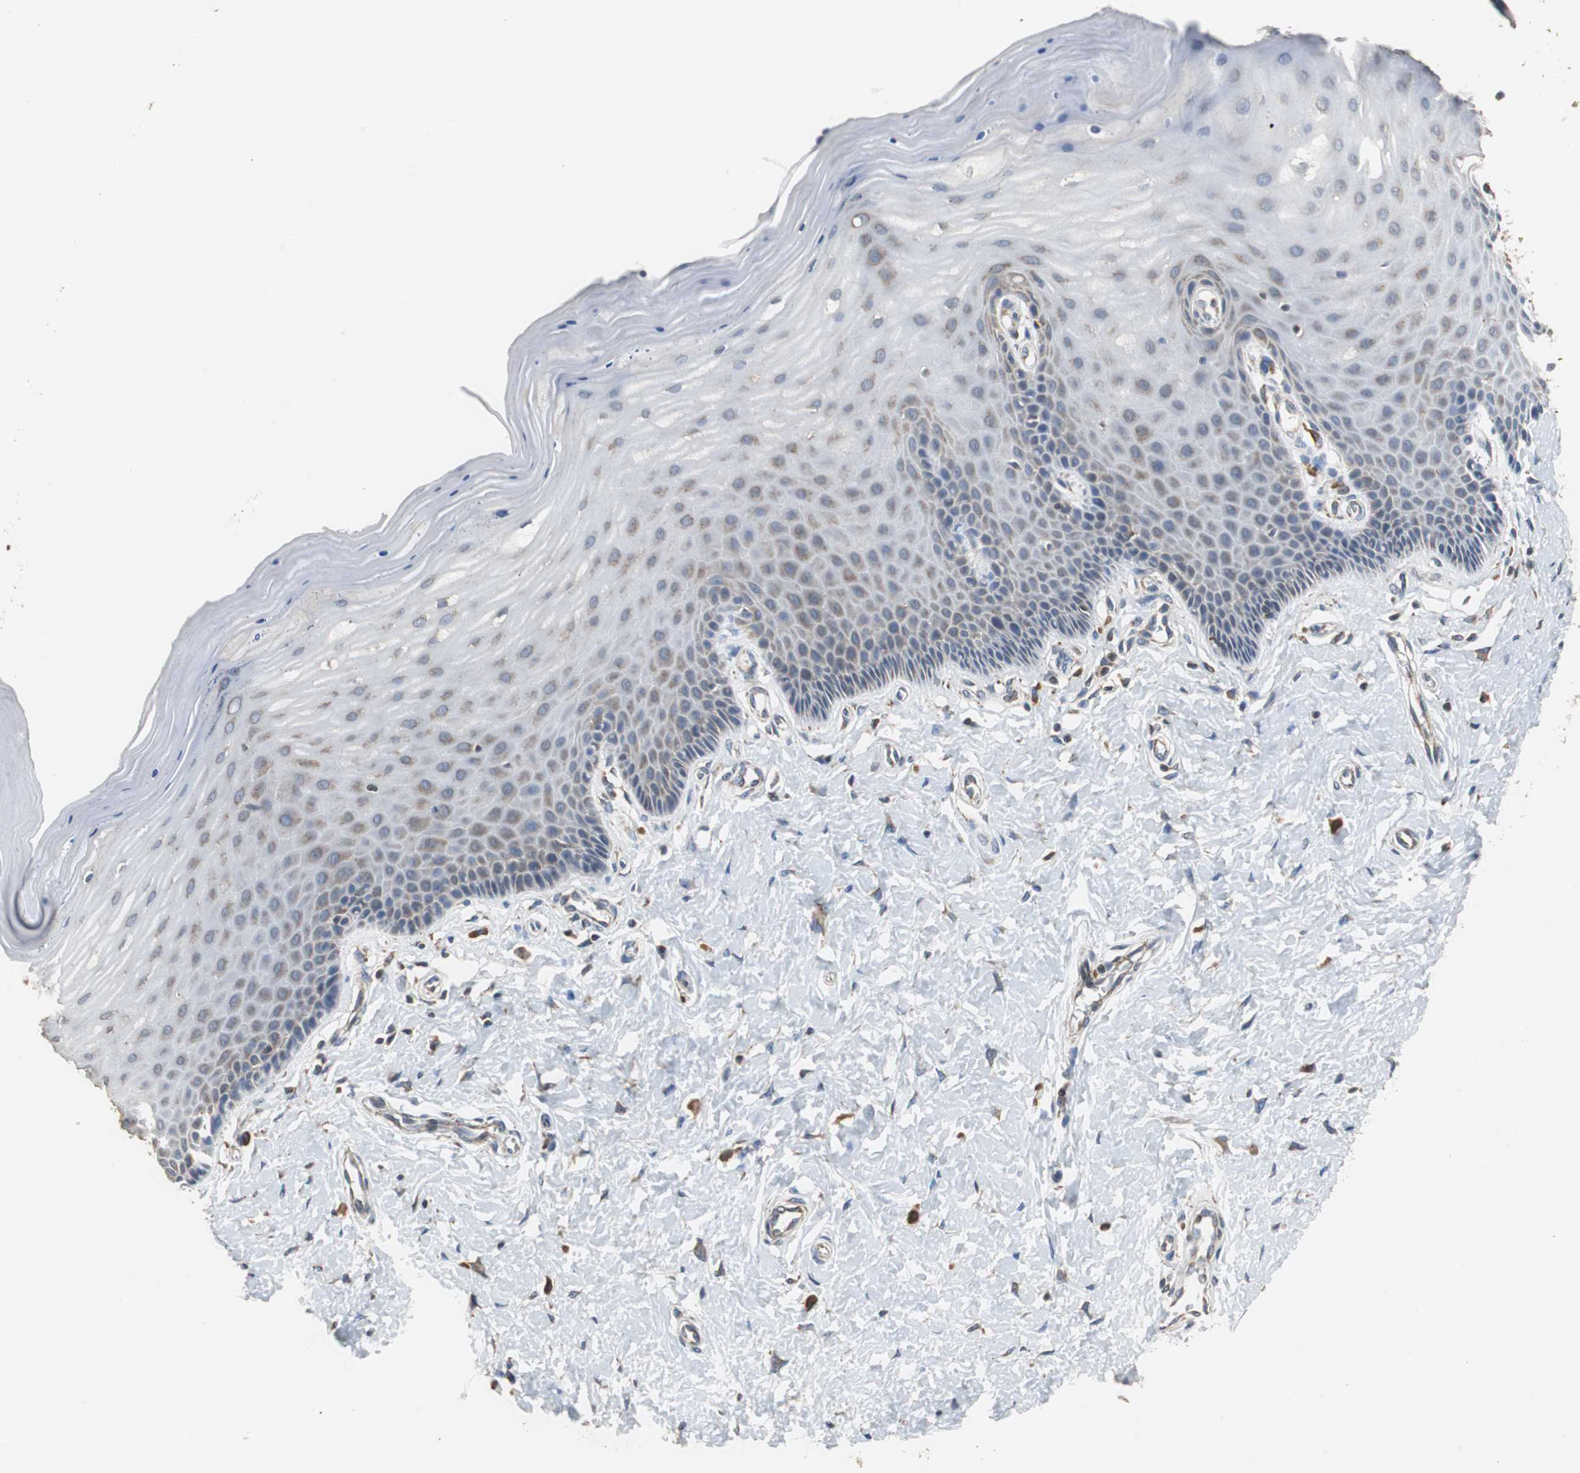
{"staining": {"intensity": "moderate", "quantity": ">75%", "location": "cytoplasmic/membranous"}, "tissue": "cervix", "cell_type": "Glandular cells", "image_type": "normal", "snomed": [{"axis": "morphology", "description": "Normal tissue, NOS"}, {"axis": "topography", "description": "Cervix"}], "caption": "This histopathology image shows IHC staining of unremarkable cervix, with medium moderate cytoplasmic/membranous expression in about >75% of glandular cells.", "gene": "HMGCL", "patient": {"sex": "female", "age": 55}}